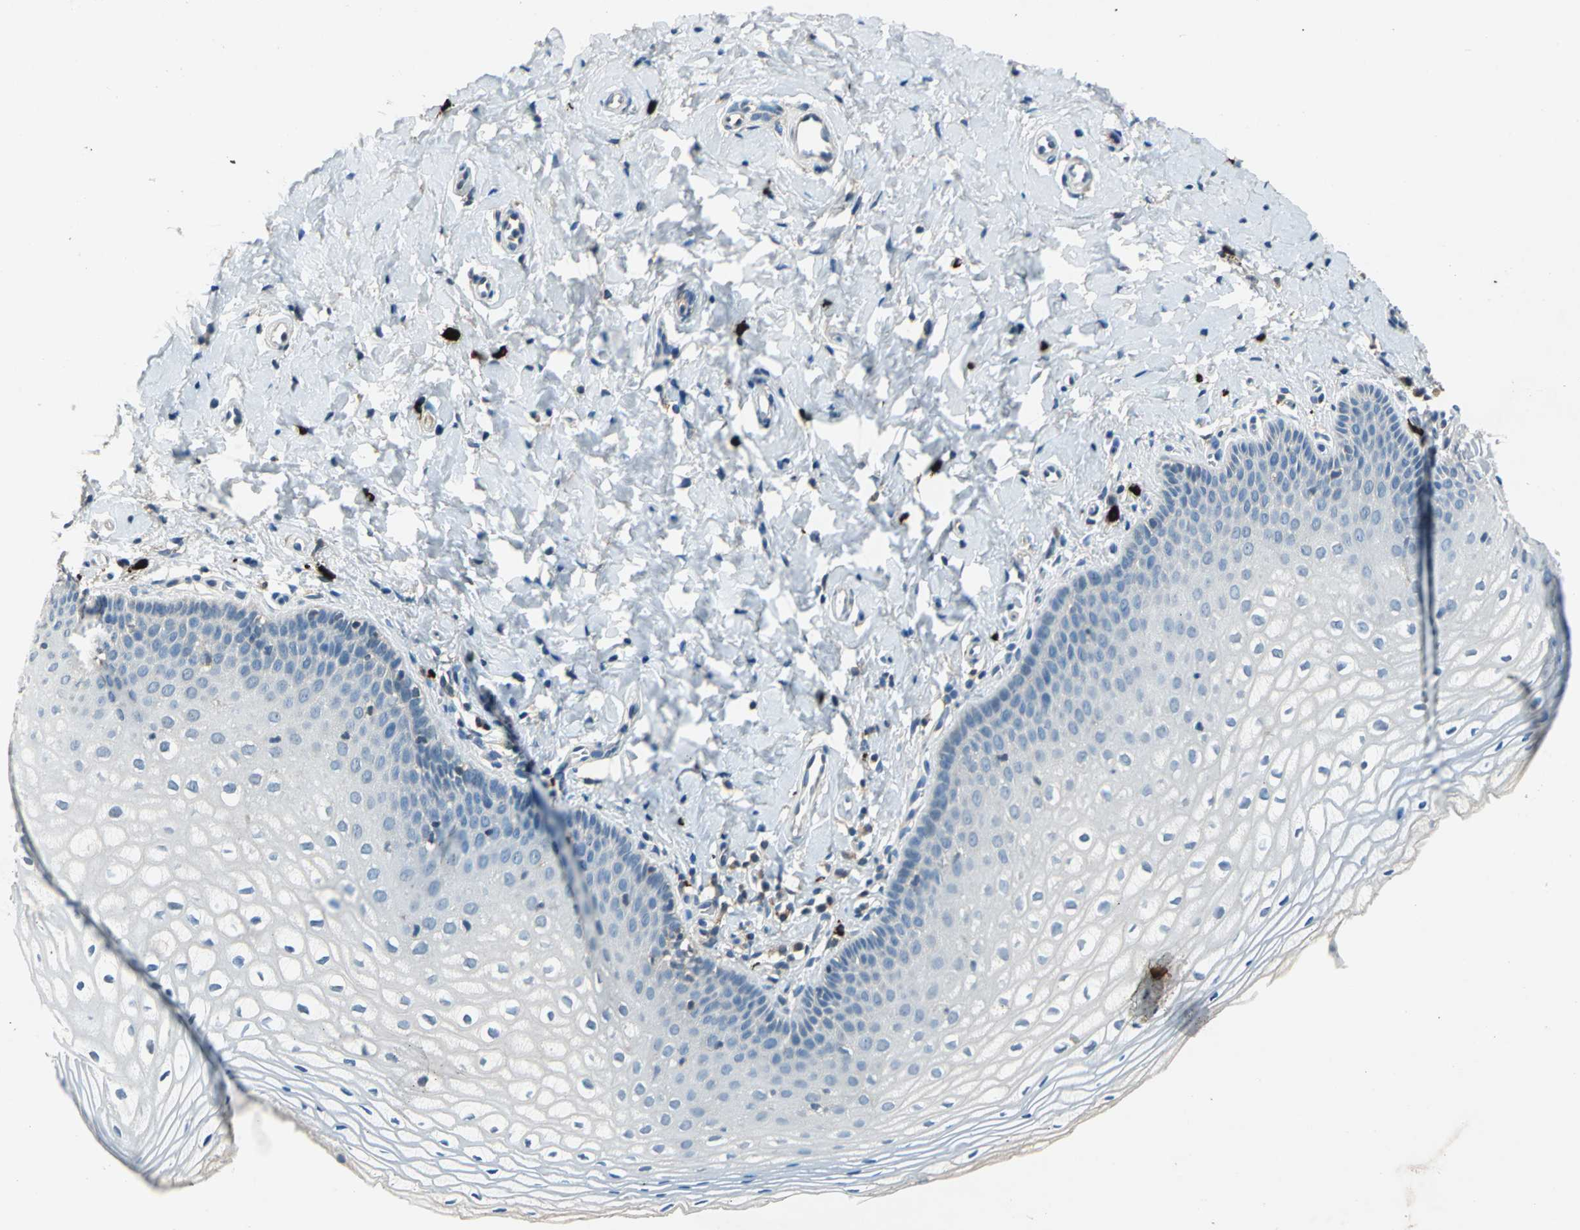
{"staining": {"intensity": "weak", "quantity": "<25%", "location": "cytoplasmic/membranous"}, "tissue": "vagina", "cell_type": "Squamous epithelial cells", "image_type": "normal", "snomed": [{"axis": "morphology", "description": "Normal tissue, NOS"}, {"axis": "topography", "description": "Vagina"}], "caption": "This histopathology image is of benign vagina stained with immunohistochemistry to label a protein in brown with the nuclei are counter-stained blue. There is no expression in squamous epithelial cells. (DAB IHC visualized using brightfield microscopy, high magnification).", "gene": "SLC19A2", "patient": {"sex": "female", "age": 55}}